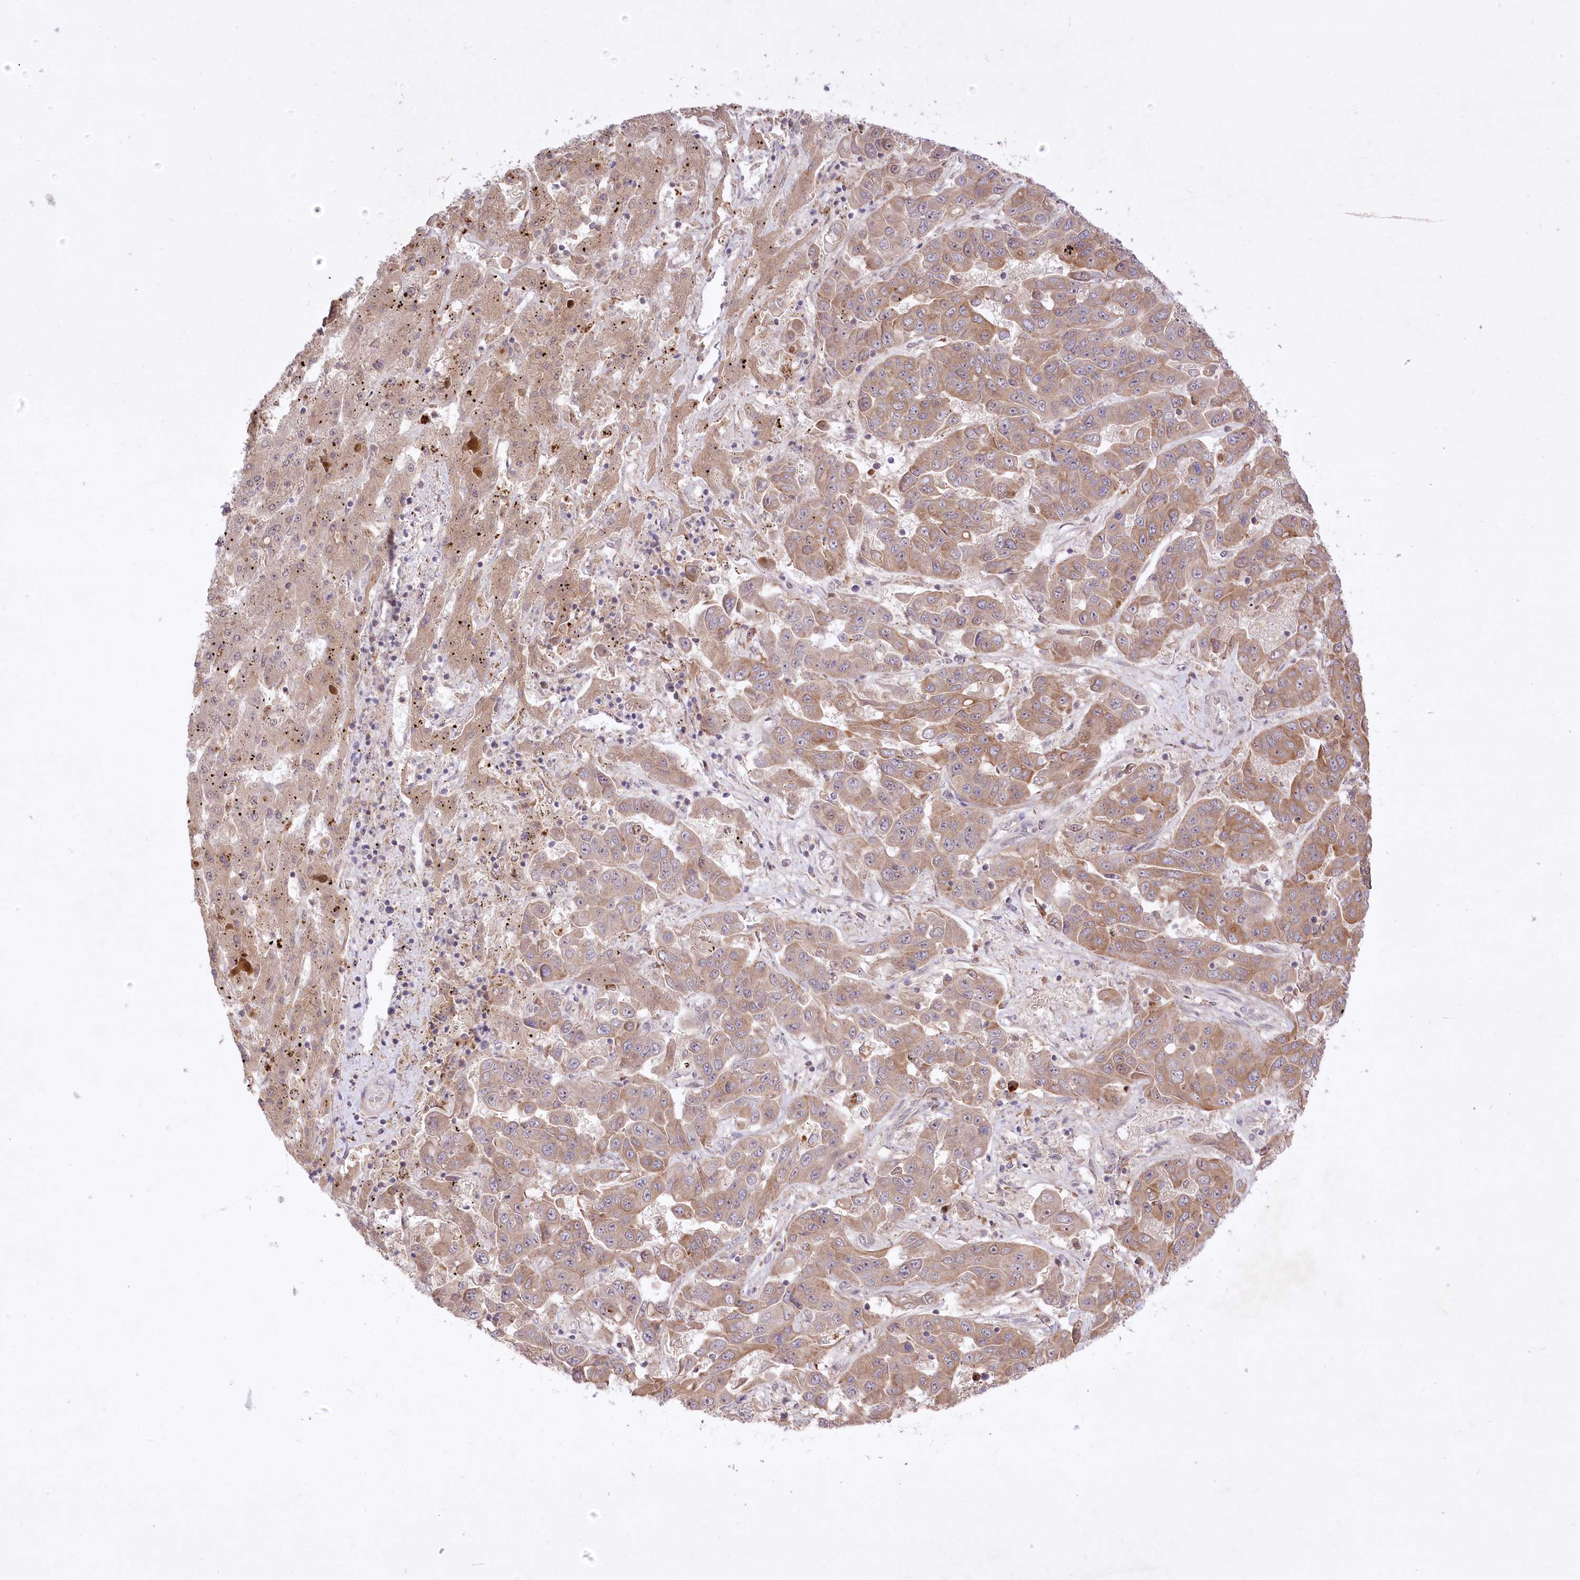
{"staining": {"intensity": "moderate", "quantity": ">75%", "location": "cytoplasmic/membranous"}, "tissue": "liver cancer", "cell_type": "Tumor cells", "image_type": "cancer", "snomed": [{"axis": "morphology", "description": "Cholangiocarcinoma"}, {"axis": "topography", "description": "Liver"}], "caption": "A micrograph of liver cancer (cholangiocarcinoma) stained for a protein shows moderate cytoplasmic/membranous brown staining in tumor cells.", "gene": "HELT", "patient": {"sex": "female", "age": 52}}